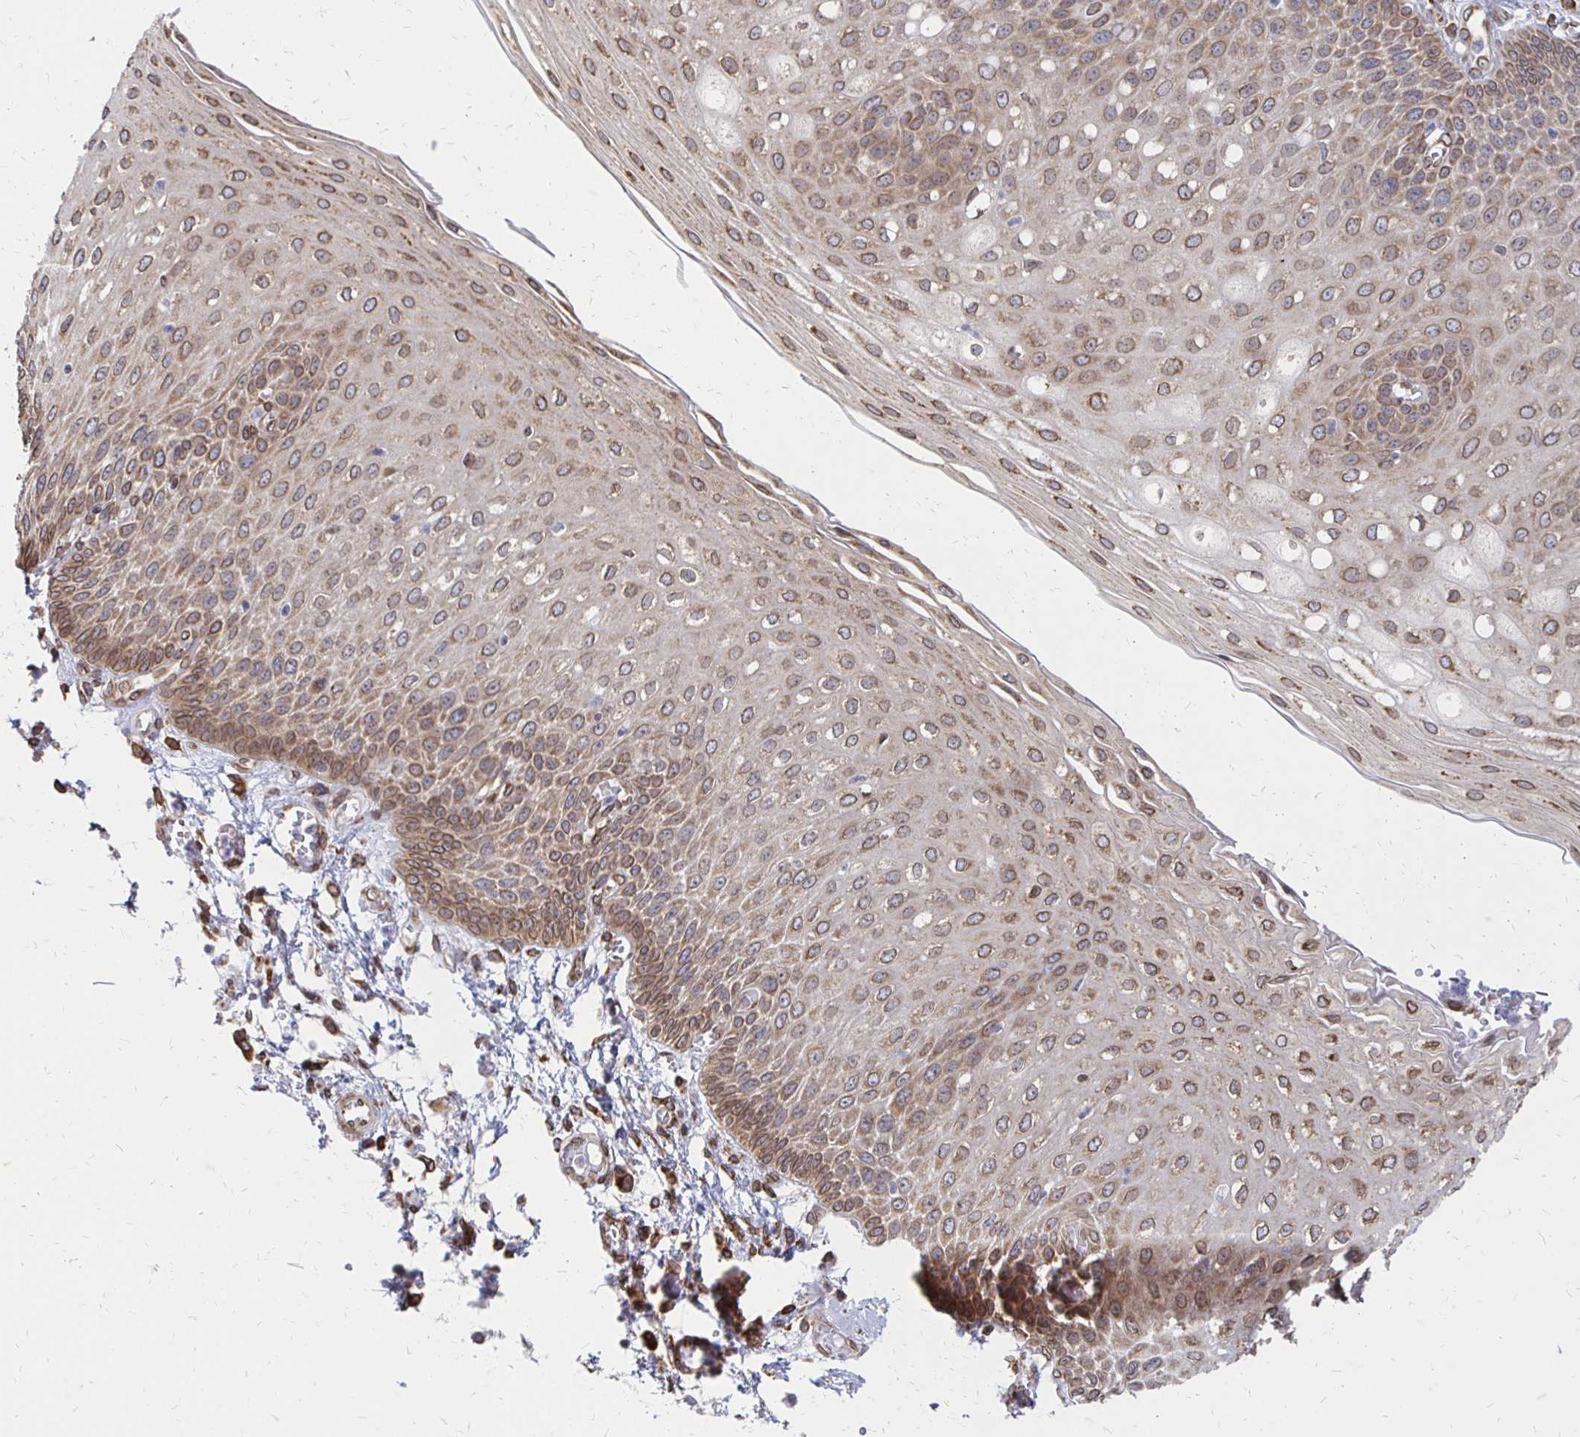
{"staining": {"intensity": "moderate", "quantity": ">75%", "location": "cytoplasmic/membranous,nuclear"}, "tissue": "esophagus", "cell_type": "Squamous epithelial cells", "image_type": "normal", "snomed": [{"axis": "morphology", "description": "Normal tissue, NOS"}, {"axis": "morphology", "description": "Adenocarcinoma, NOS"}, {"axis": "topography", "description": "Esophagus"}], "caption": "Moderate cytoplasmic/membranous,nuclear staining for a protein is present in about >75% of squamous epithelial cells of normal esophagus using immunohistochemistry (IHC).", "gene": "PELI3", "patient": {"sex": "male", "age": 81}}